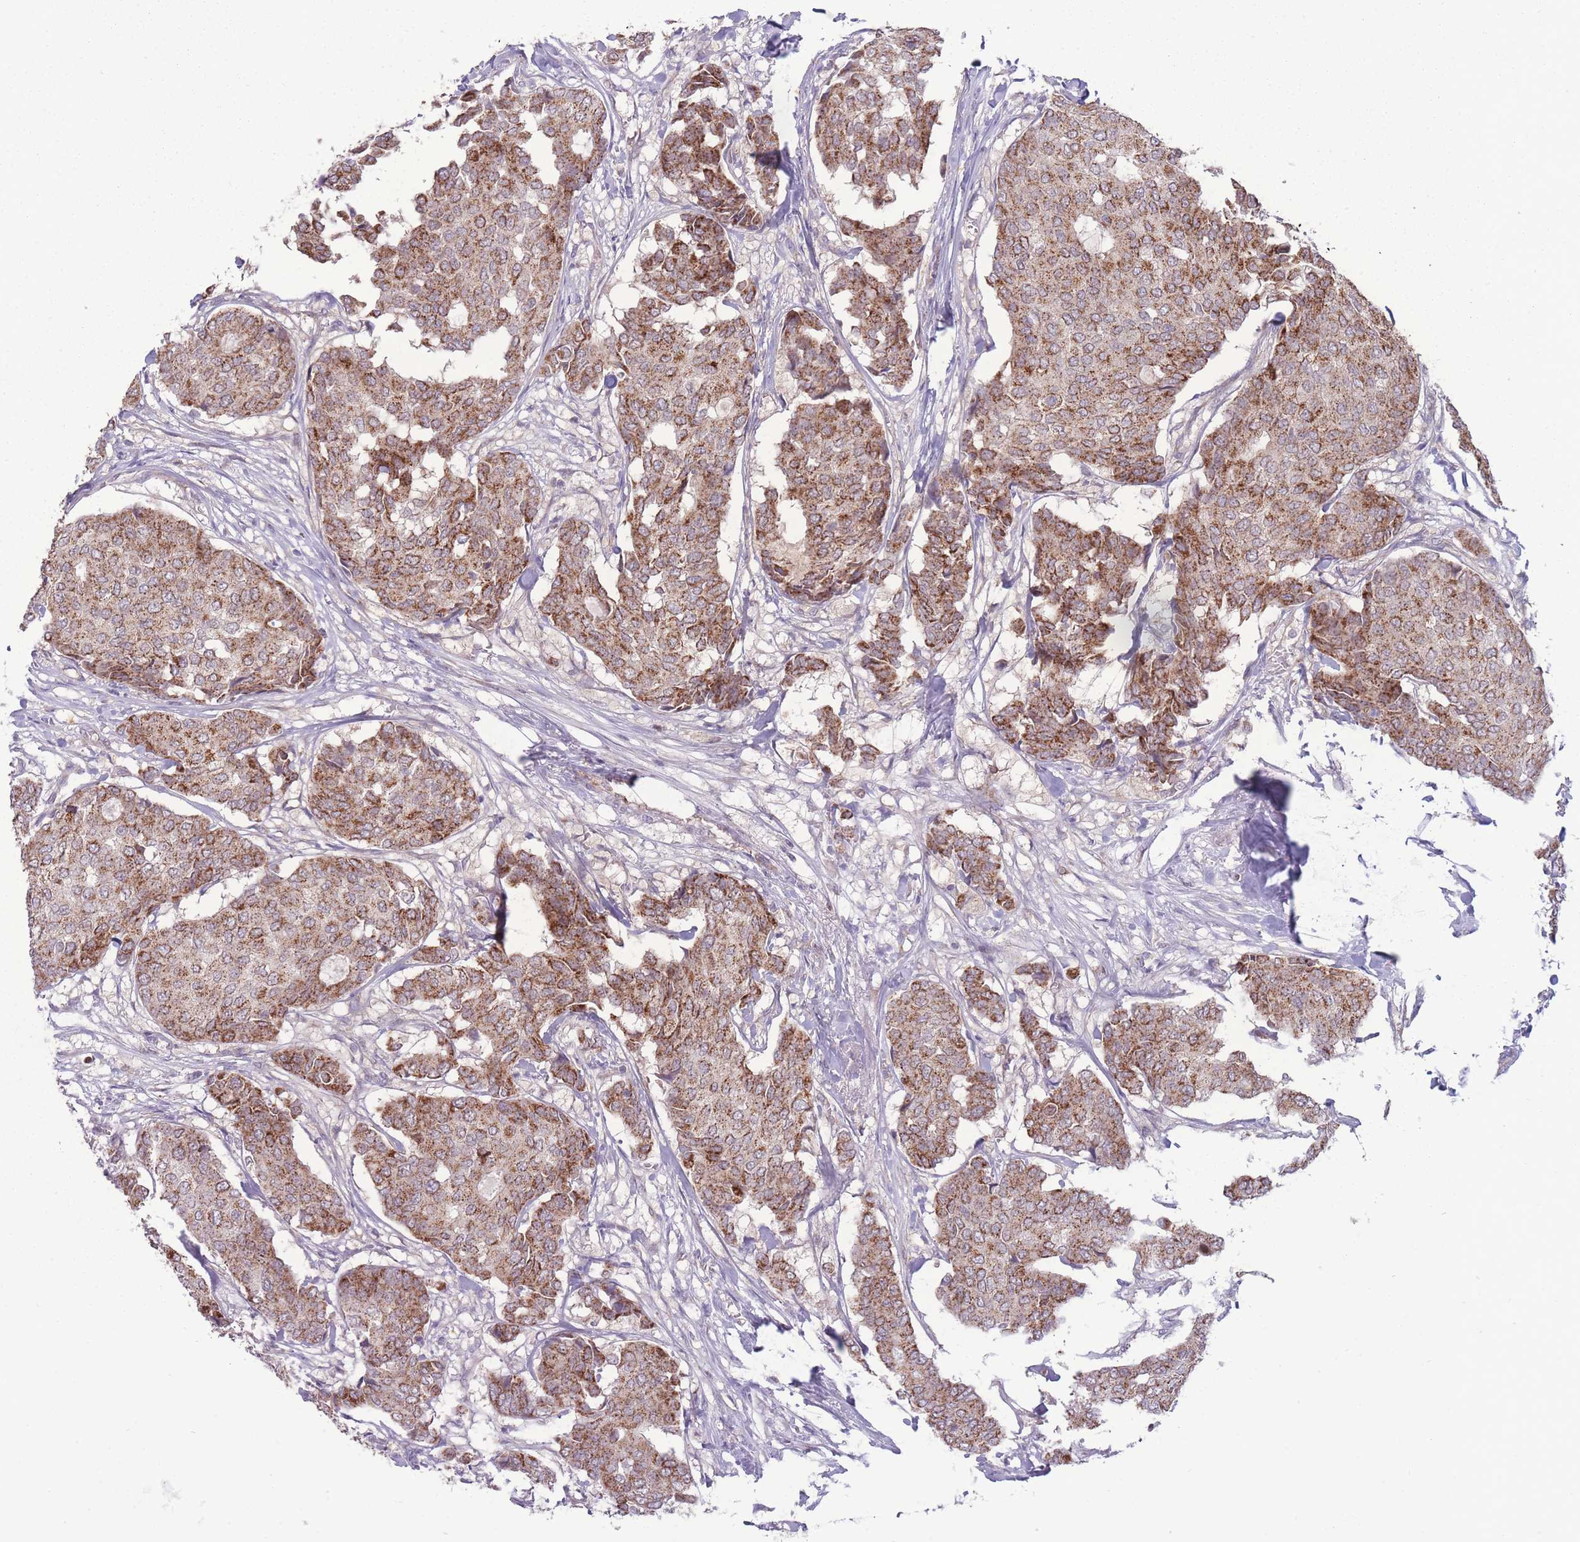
{"staining": {"intensity": "moderate", "quantity": ">75%", "location": "cytoplasmic/membranous"}, "tissue": "breast cancer", "cell_type": "Tumor cells", "image_type": "cancer", "snomed": [{"axis": "morphology", "description": "Duct carcinoma"}, {"axis": "topography", "description": "Breast"}], "caption": "A photomicrograph of human breast cancer stained for a protein displays moderate cytoplasmic/membranous brown staining in tumor cells.", "gene": "MCIDAS", "patient": {"sex": "female", "age": 75}}